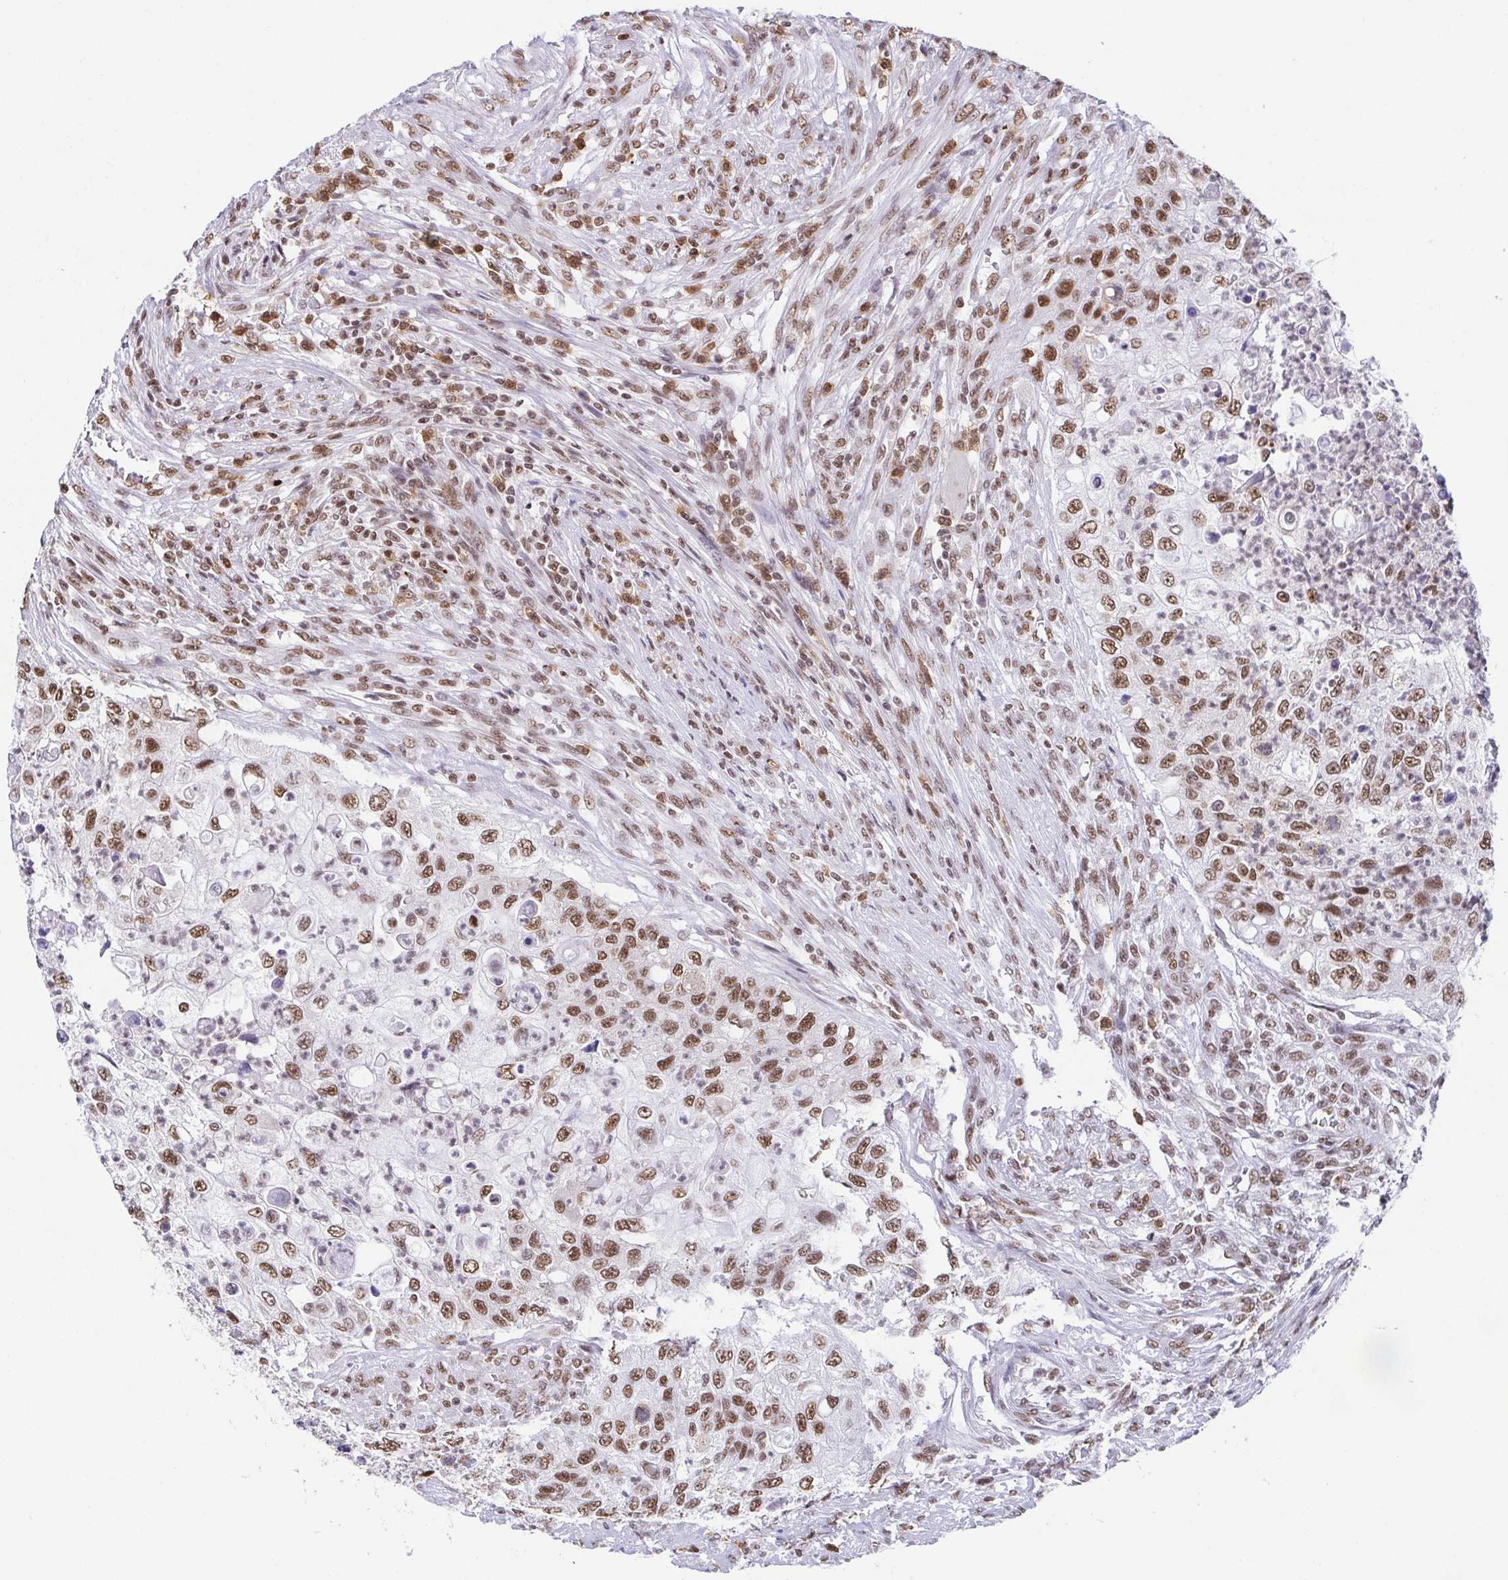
{"staining": {"intensity": "moderate", "quantity": ">75%", "location": "nuclear"}, "tissue": "urothelial cancer", "cell_type": "Tumor cells", "image_type": "cancer", "snomed": [{"axis": "morphology", "description": "Urothelial carcinoma, High grade"}, {"axis": "topography", "description": "Urinary bladder"}], "caption": "There is medium levels of moderate nuclear staining in tumor cells of urothelial cancer, as demonstrated by immunohistochemical staining (brown color).", "gene": "EWSR1", "patient": {"sex": "female", "age": 60}}